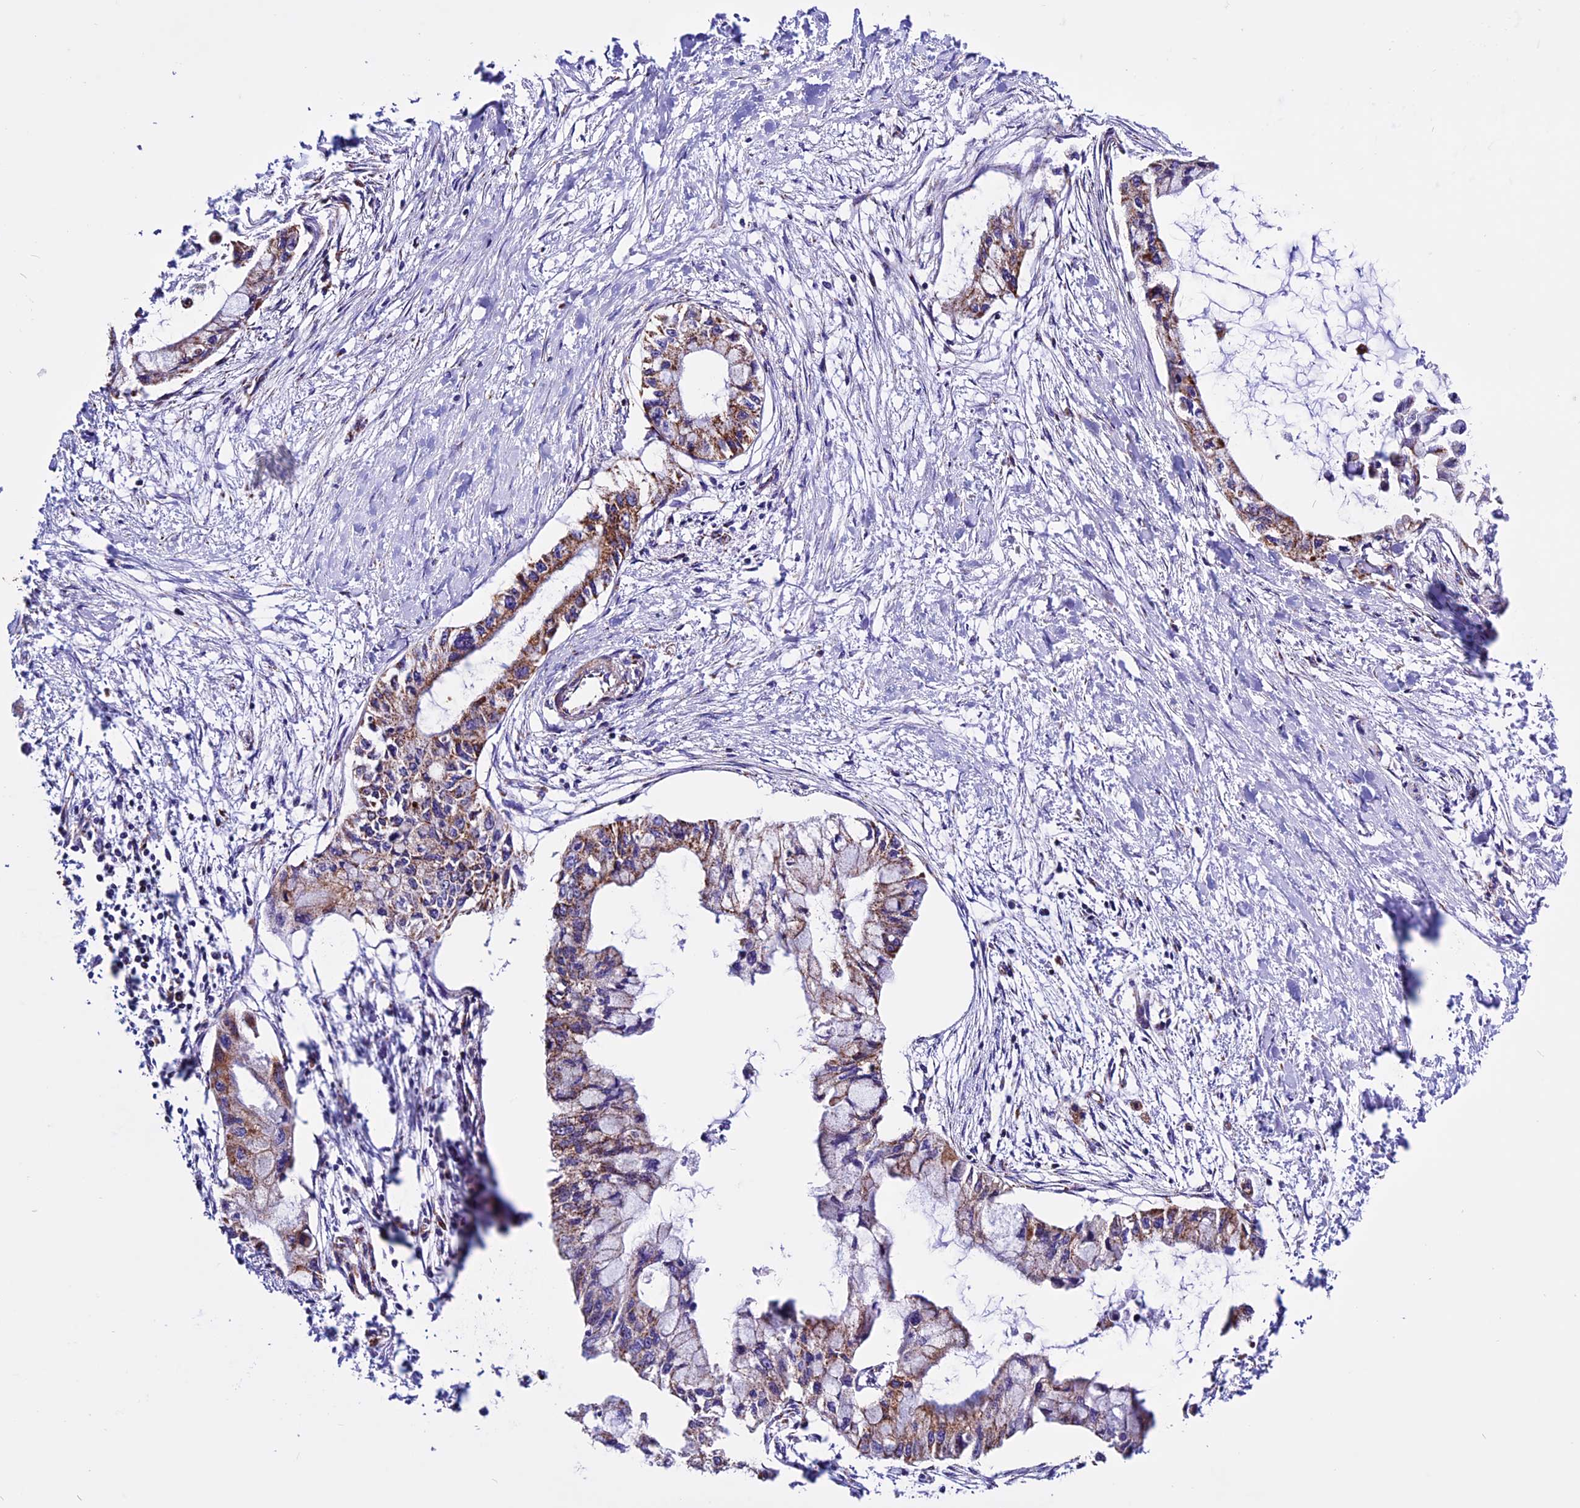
{"staining": {"intensity": "moderate", "quantity": "25%-75%", "location": "cytoplasmic/membranous"}, "tissue": "pancreatic cancer", "cell_type": "Tumor cells", "image_type": "cancer", "snomed": [{"axis": "morphology", "description": "Adenocarcinoma, NOS"}, {"axis": "topography", "description": "Pancreas"}], "caption": "Pancreatic adenocarcinoma tissue shows moderate cytoplasmic/membranous positivity in approximately 25%-75% of tumor cells, visualized by immunohistochemistry. (IHC, brightfield microscopy, high magnification).", "gene": "CX3CL1", "patient": {"sex": "male", "age": 48}}